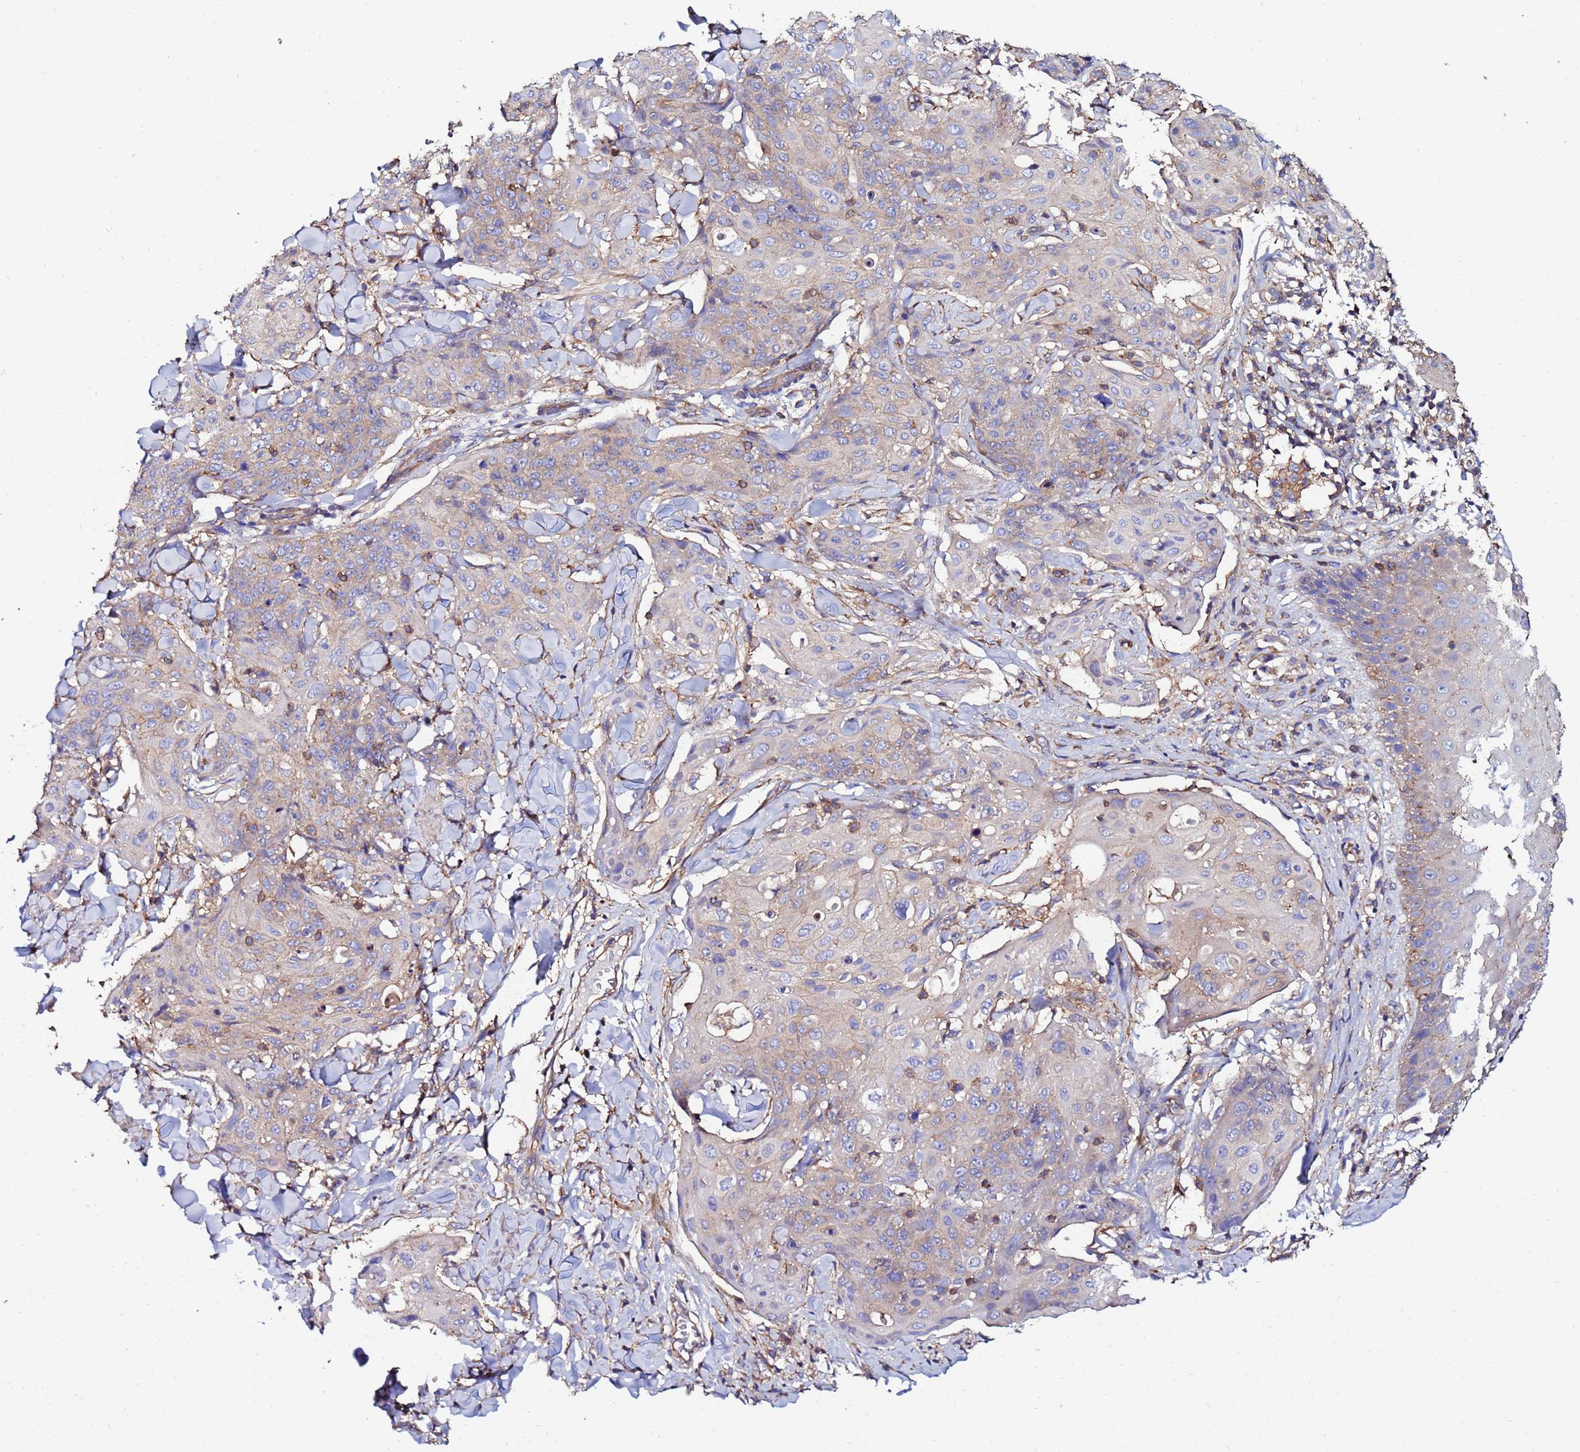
{"staining": {"intensity": "negative", "quantity": "none", "location": "none"}, "tissue": "skin cancer", "cell_type": "Tumor cells", "image_type": "cancer", "snomed": [{"axis": "morphology", "description": "Squamous cell carcinoma, NOS"}, {"axis": "topography", "description": "Skin"}, {"axis": "topography", "description": "Vulva"}], "caption": "Immunohistochemical staining of skin cancer (squamous cell carcinoma) reveals no significant staining in tumor cells.", "gene": "POTEE", "patient": {"sex": "female", "age": 85}}